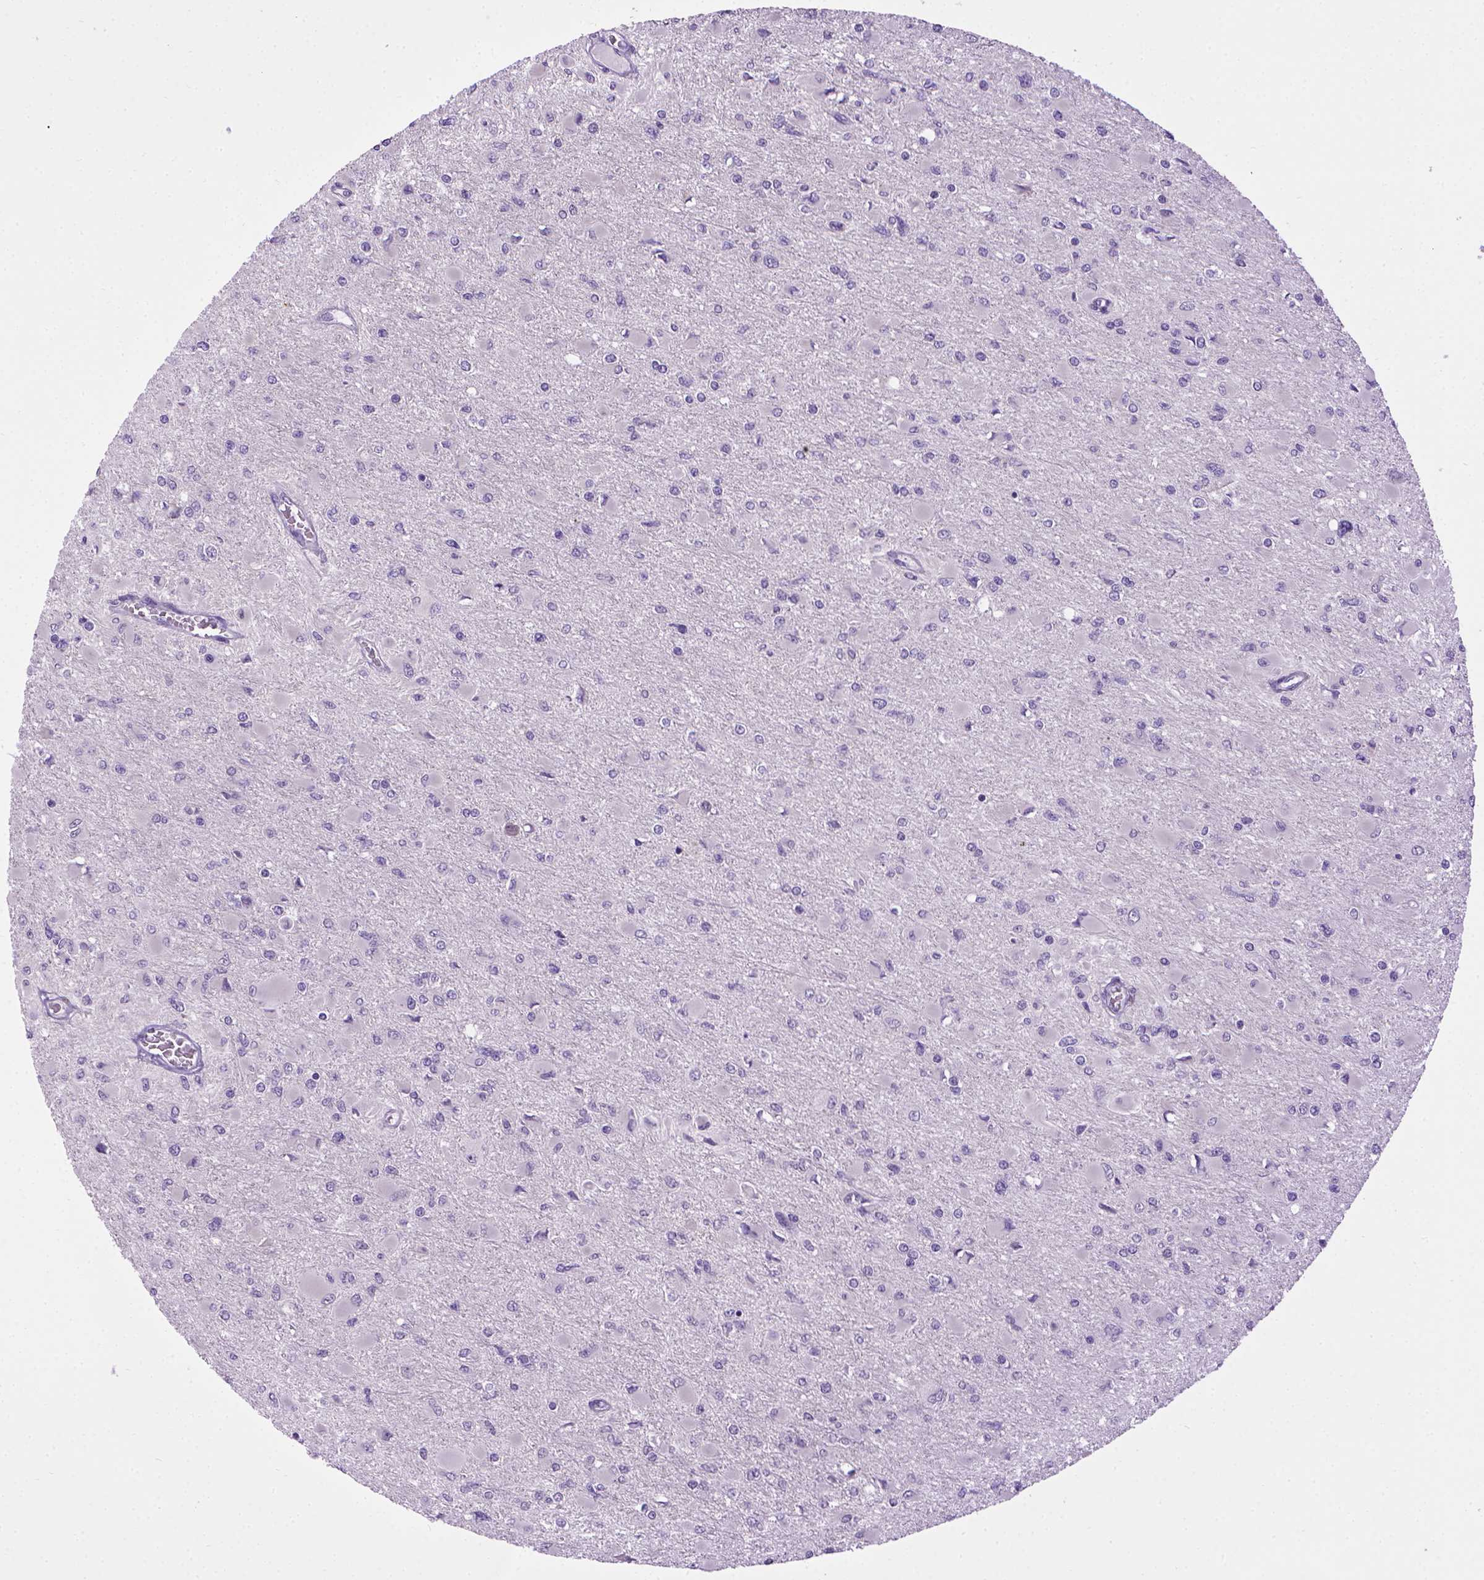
{"staining": {"intensity": "negative", "quantity": "none", "location": "none"}, "tissue": "glioma", "cell_type": "Tumor cells", "image_type": "cancer", "snomed": [{"axis": "morphology", "description": "Glioma, malignant, High grade"}, {"axis": "topography", "description": "Cerebral cortex"}], "caption": "Immunohistochemistry (IHC) photomicrograph of neoplastic tissue: glioma stained with DAB (3,3'-diaminobenzidine) displays no significant protein expression in tumor cells. Nuclei are stained in blue.", "gene": "CDH1", "patient": {"sex": "female", "age": 36}}